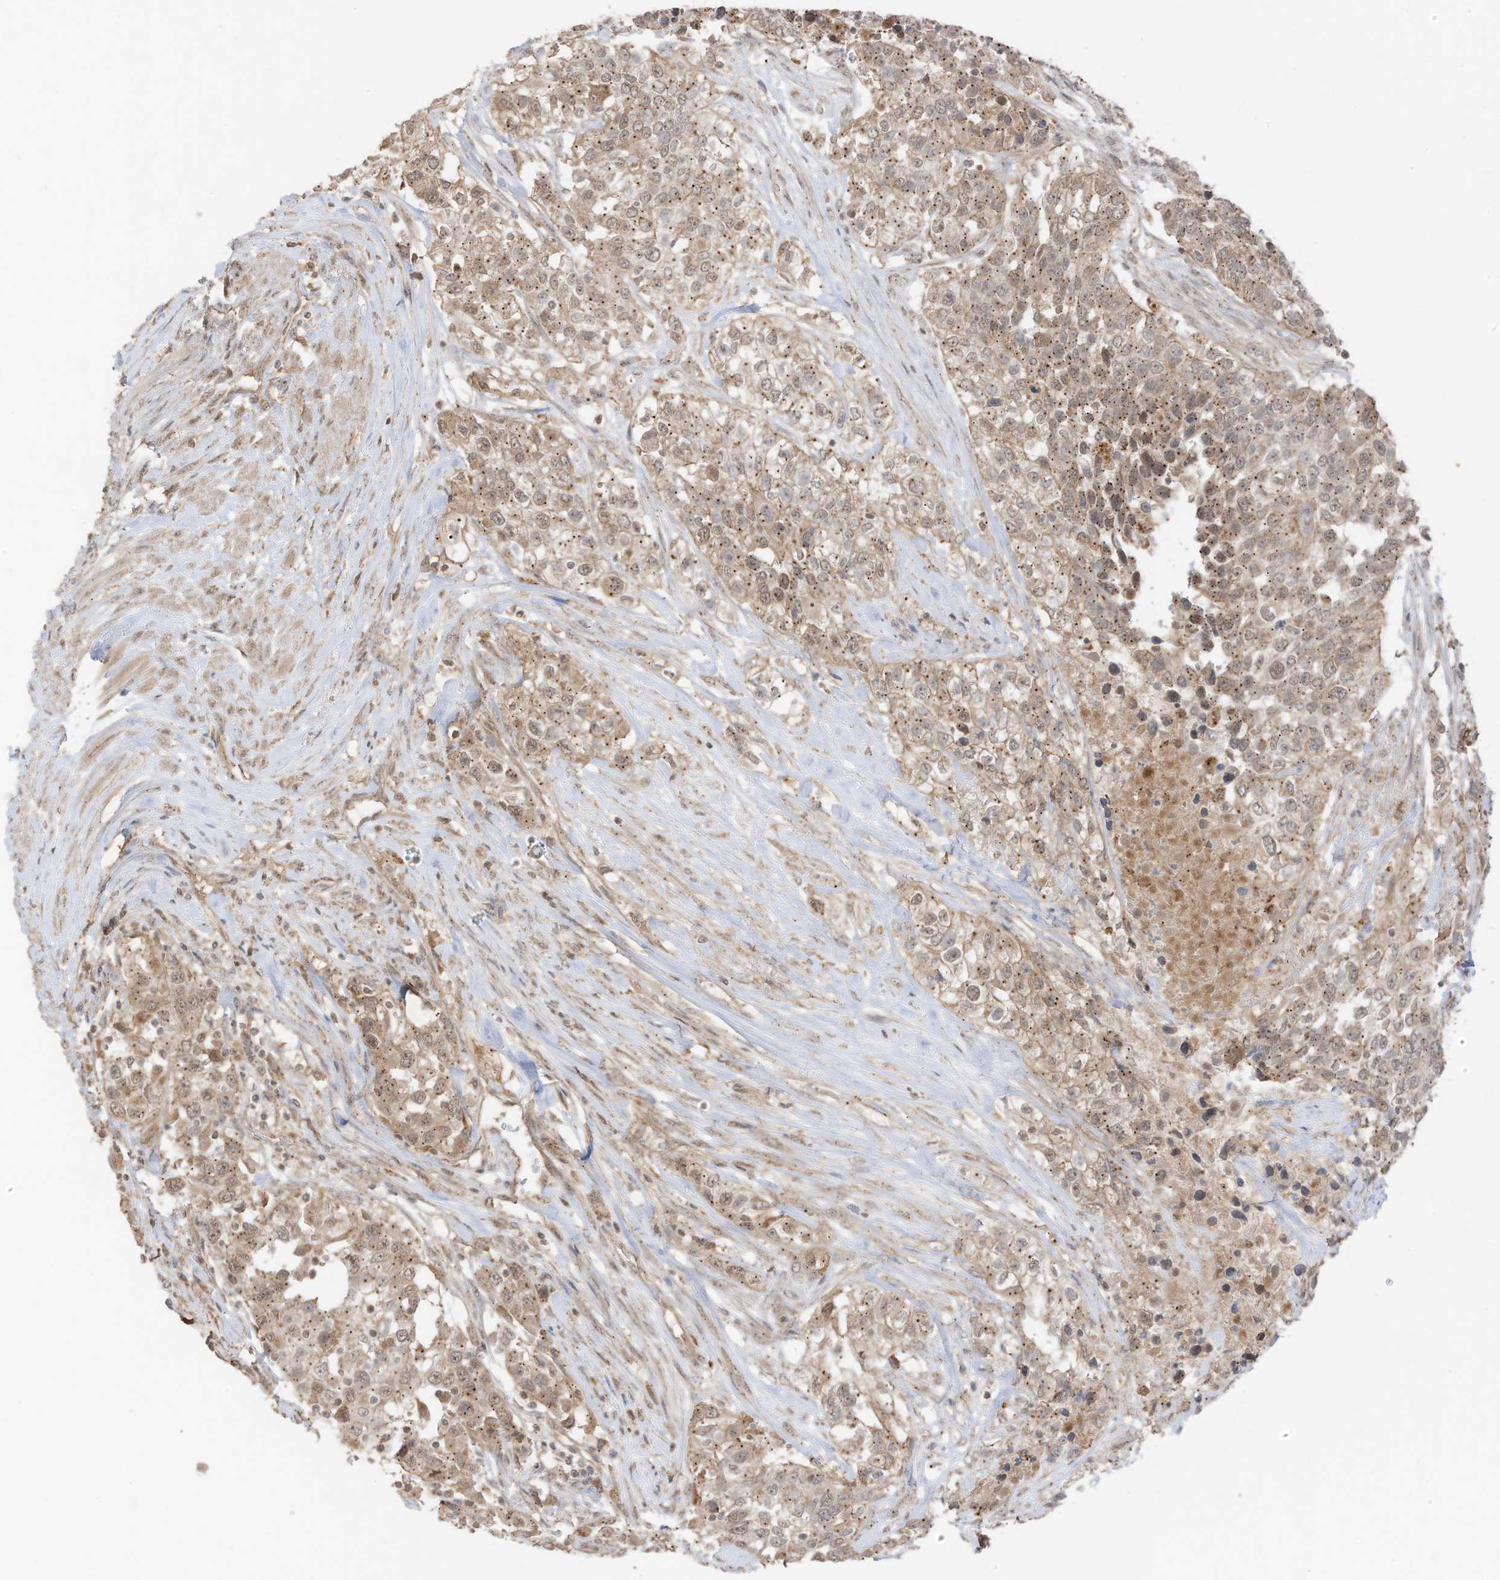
{"staining": {"intensity": "moderate", "quantity": "25%-75%", "location": "cytoplasmic/membranous"}, "tissue": "urothelial cancer", "cell_type": "Tumor cells", "image_type": "cancer", "snomed": [{"axis": "morphology", "description": "Urothelial carcinoma, High grade"}, {"axis": "topography", "description": "Urinary bladder"}], "caption": "Moderate cytoplasmic/membranous positivity is seen in about 25%-75% of tumor cells in urothelial cancer.", "gene": "N4BP3", "patient": {"sex": "female", "age": 80}}